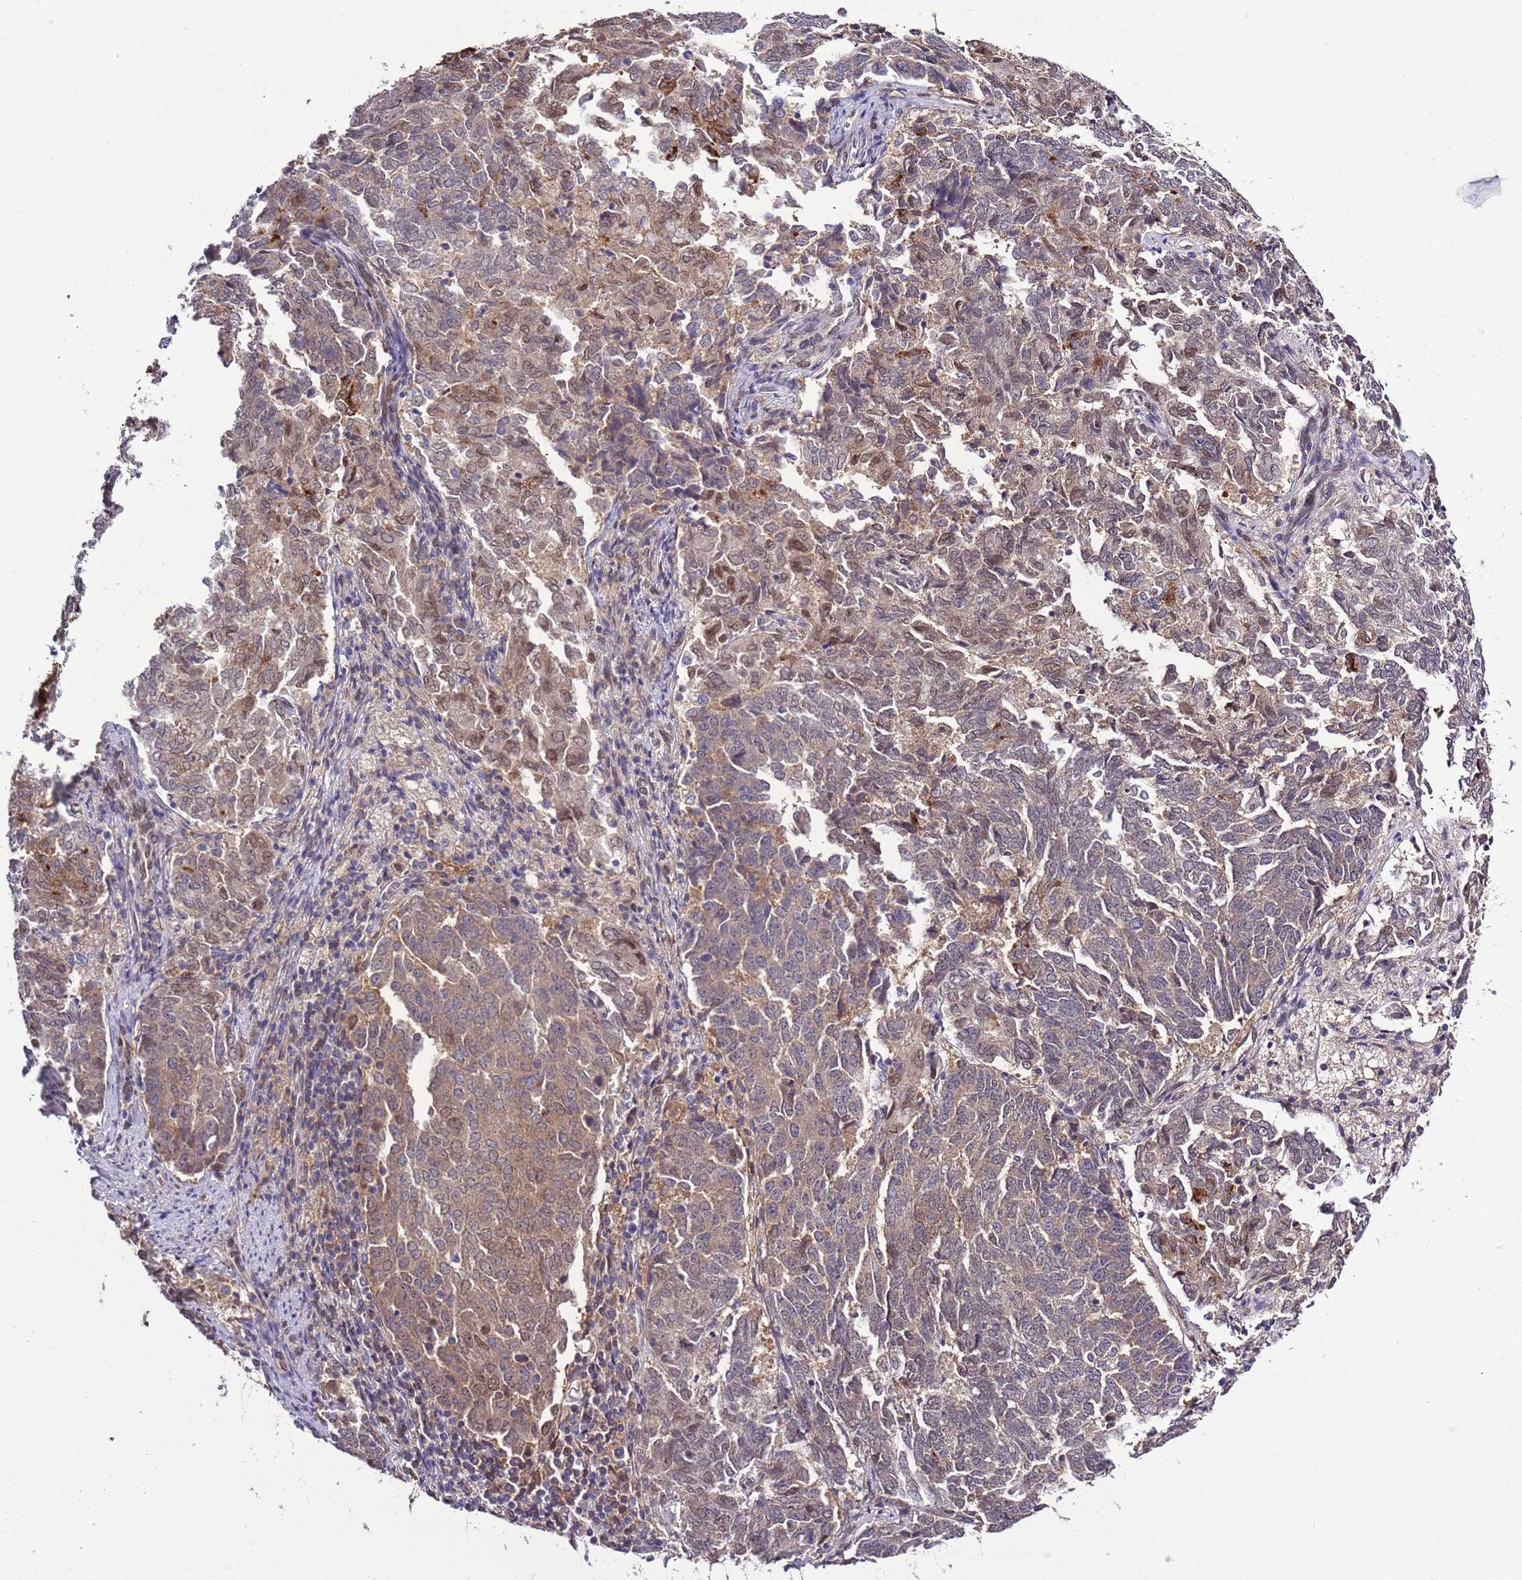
{"staining": {"intensity": "weak", "quantity": "25%-75%", "location": "cytoplasmic/membranous,nuclear"}, "tissue": "endometrial cancer", "cell_type": "Tumor cells", "image_type": "cancer", "snomed": [{"axis": "morphology", "description": "Adenocarcinoma, NOS"}, {"axis": "topography", "description": "Endometrium"}], "caption": "Immunohistochemistry (IHC) of human adenocarcinoma (endometrial) demonstrates low levels of weak cytoplasmic/membranous and nuclear positivity in about 25%-75% of tumor cells.", "gene": "ZNF665", "patient": {"sex": "female", "age": 80}}